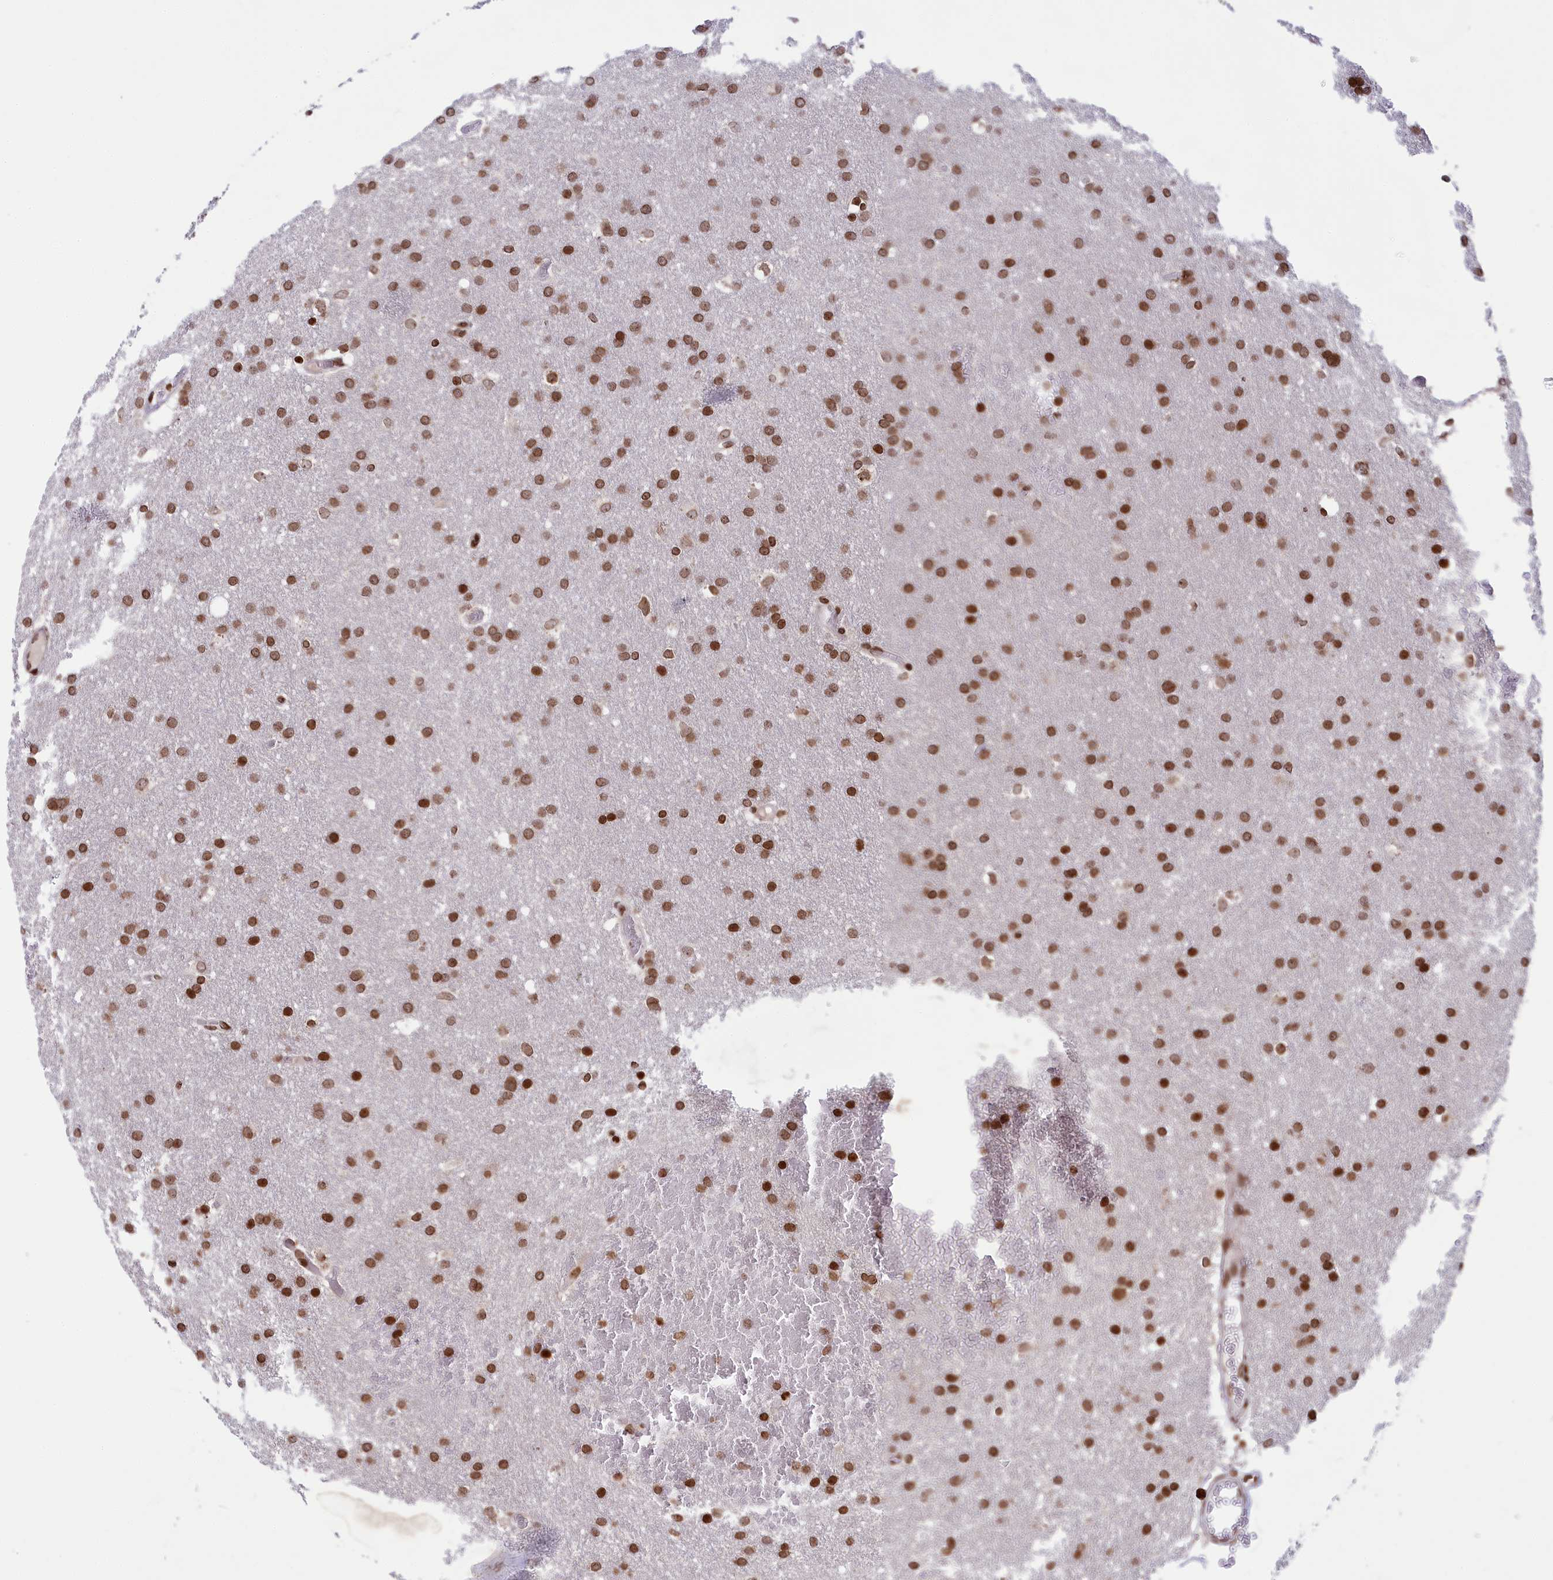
{"staining": {"intensity": "moderate", "quantity": ">75%", "location": "nuclear"}, "tissue": "glioma", "cell_type": "Tumor cells", "image_type": "cancer", "snomed": [{"axis": "morphology", "description": "Glioma, malignant, High grade"}, {"axis": "topography", "description": "Cerebral cortex"}], "caption": "Immunohistochemical staining of human glioma demonstrates medium levels of moderate nuclear positivity in approximately >75% of tumor cells. (Brightfield microscopy of DAB IHC at high magnification).", "gene": "TET2", "patient": {"sex": "female", "age": 36}}